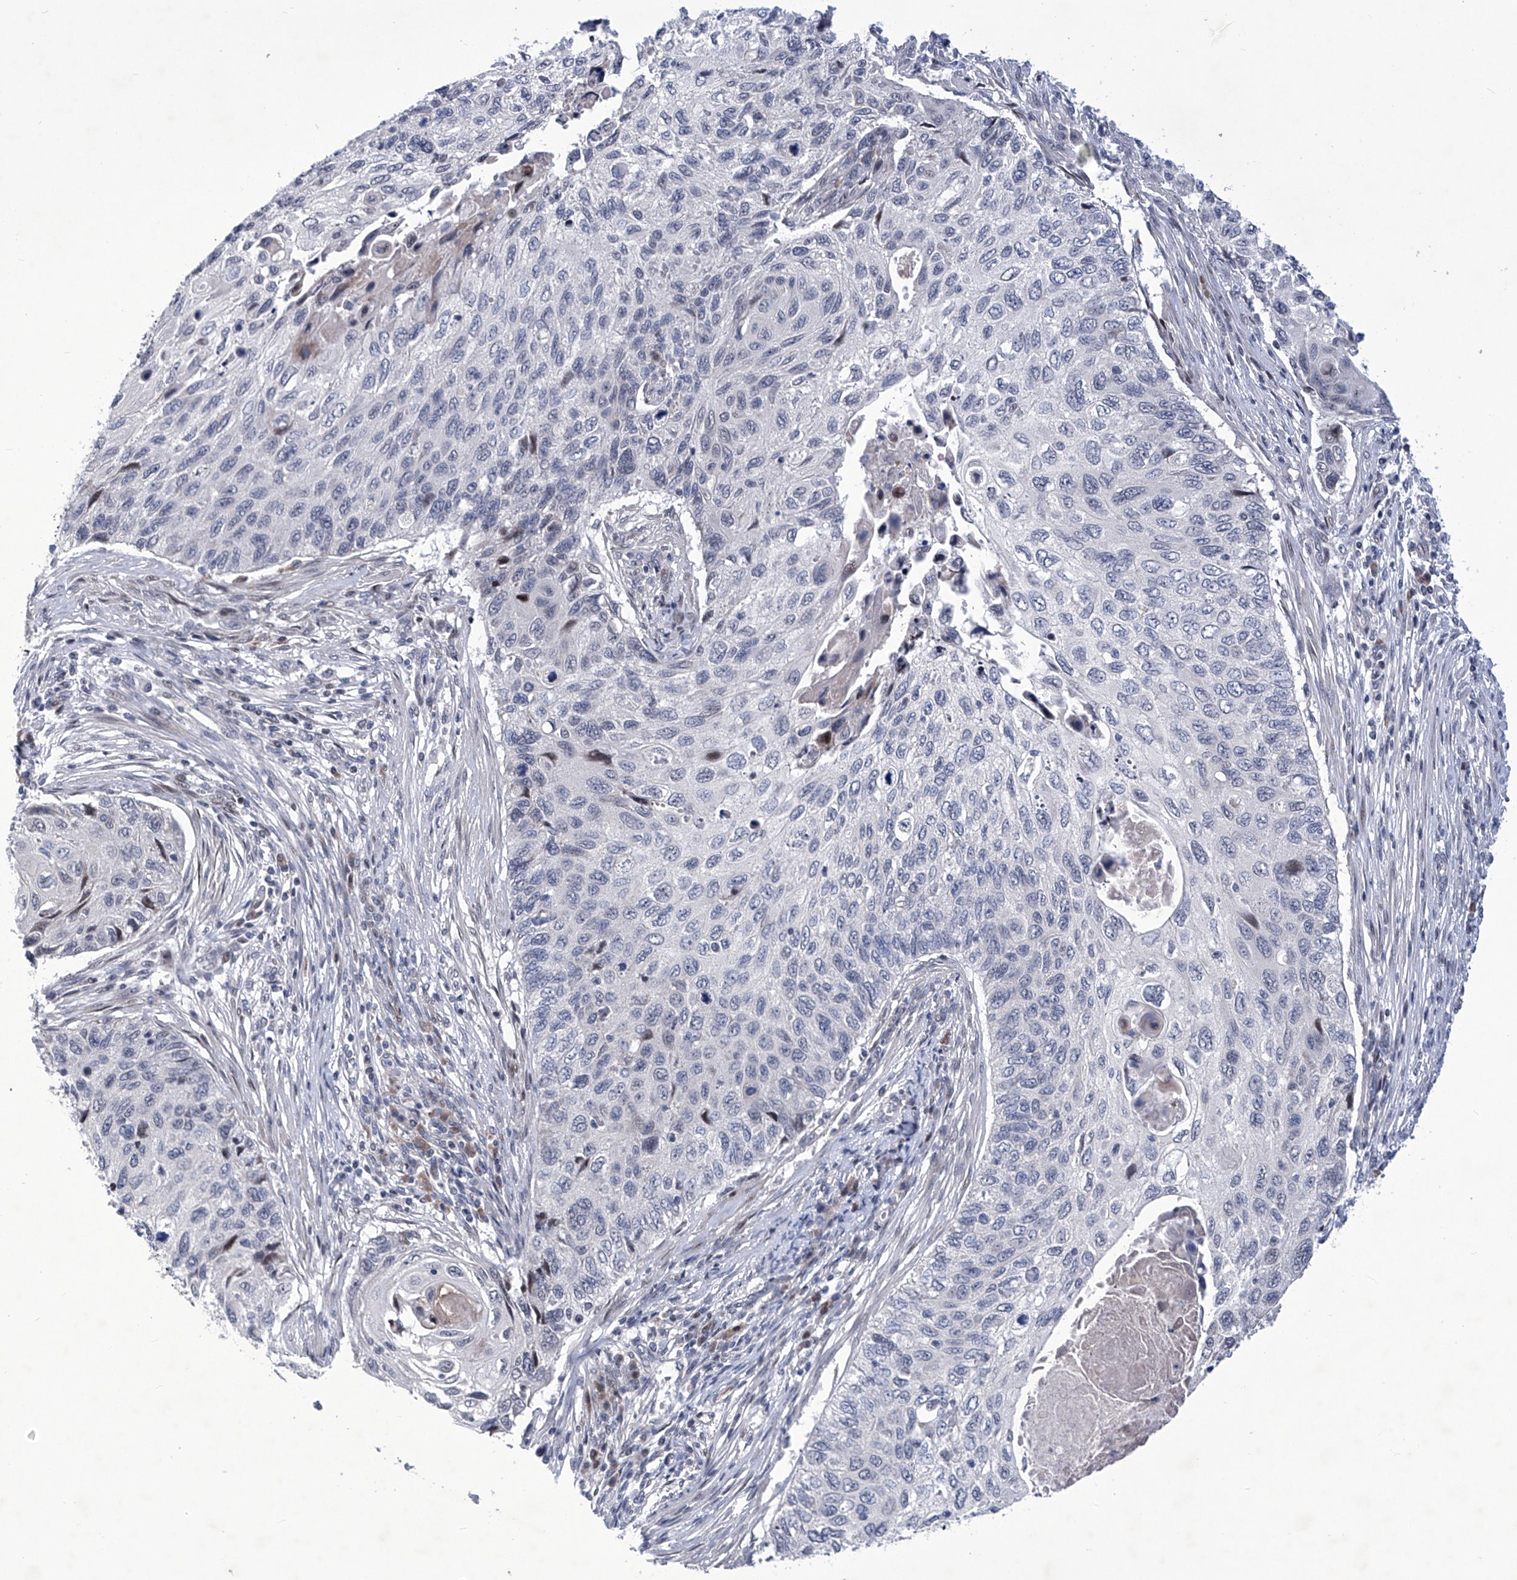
{"staining": {"intensity": "negative", "quantity": "none", "location": "none"}, "tissue": "cervical cancer", "cell_type": "Tumor cells", "image_type": "cancer", "snomed": [{"axis": "morphology", "description": "Squamous cell carcinoma, NOS"}, {"axis": "topography", "description": "Cervix"}], "caption": "Tumor cells are negative for protein expression in human cervical cancer. (Immunohistochemistry, brightfield microscopy, high magnification).", "gene": "NUFIP1", "patient": {"sex": "female", "age": 70}}